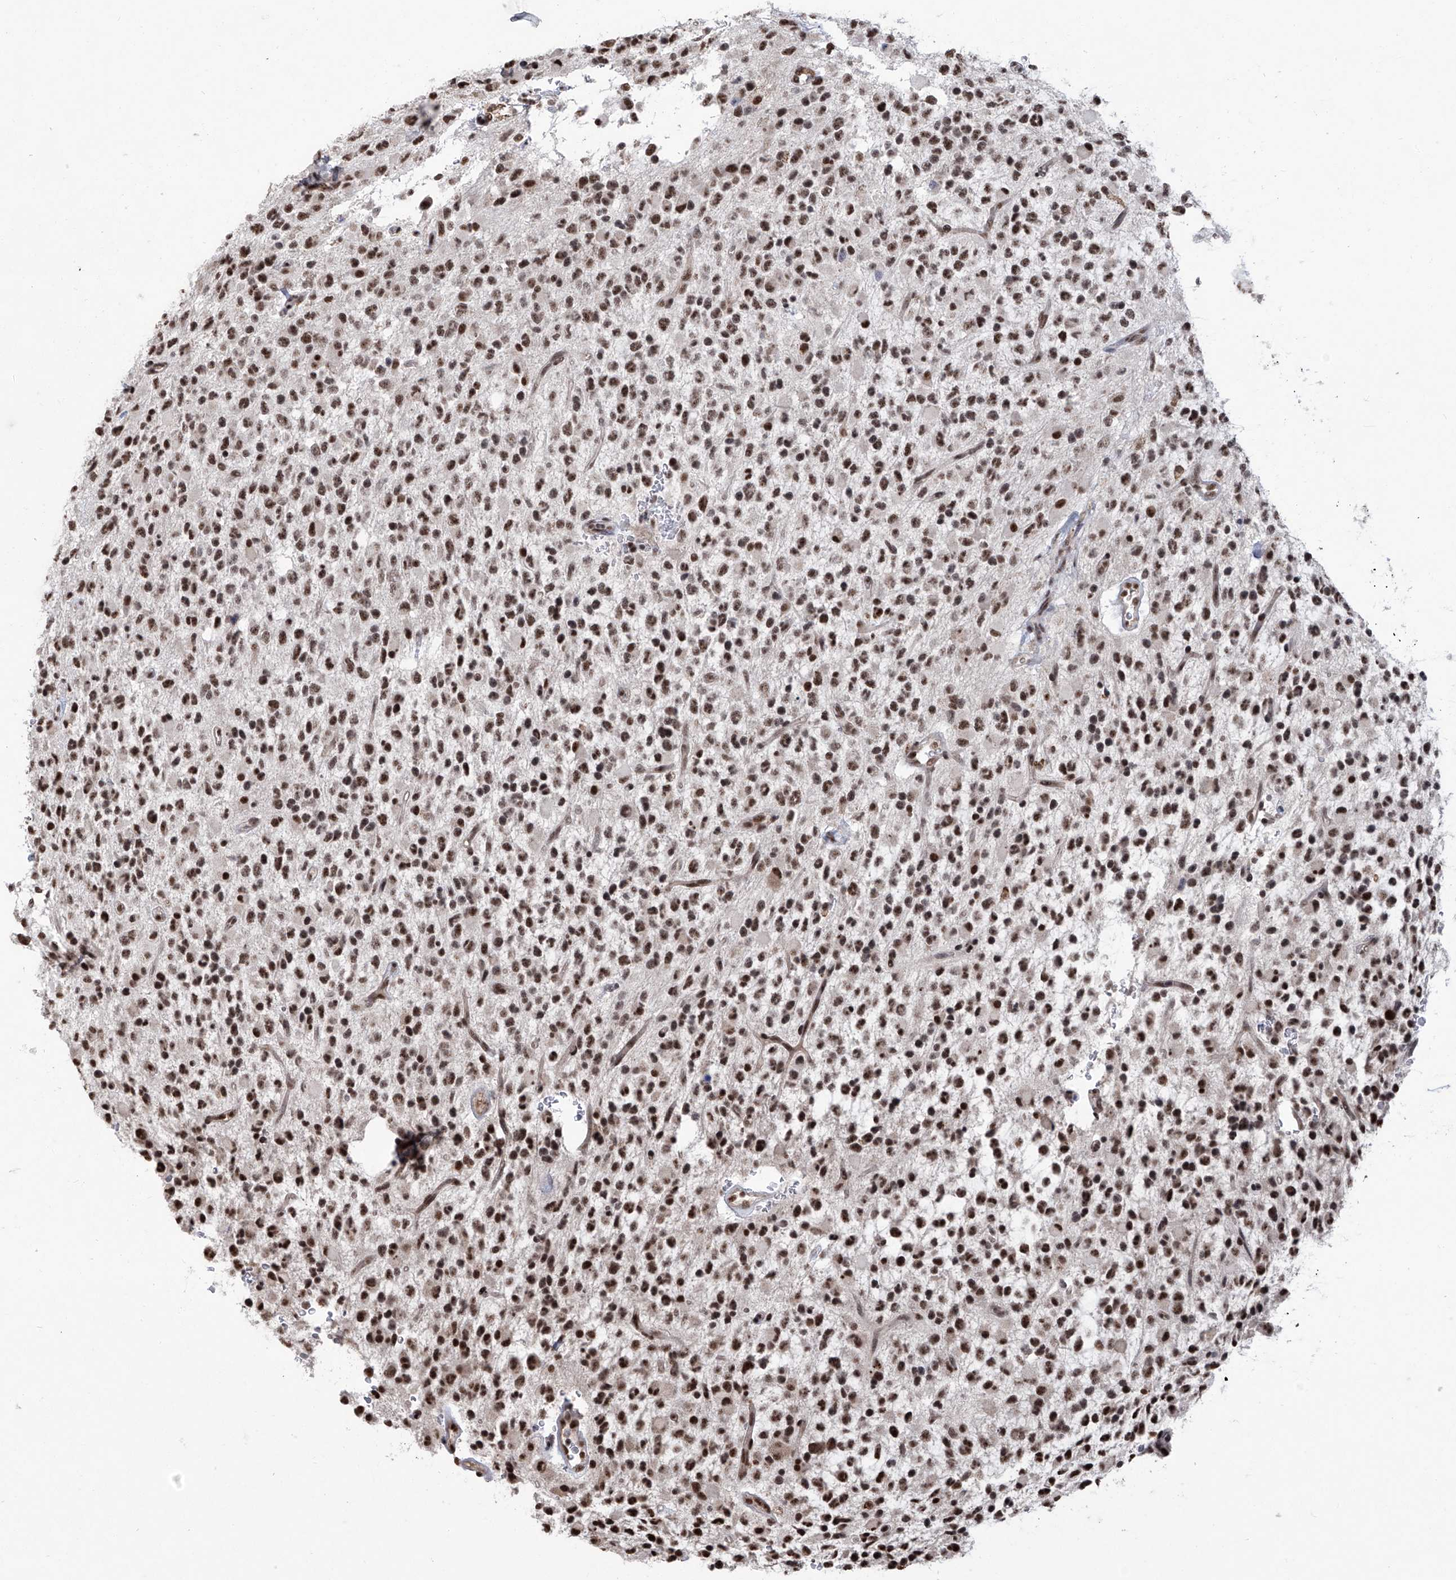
{"staining": {"intensity": "strong", "quantity": ">75%", "location": "nuclear"}, "tissue": "glioma", "cell_type": "Tumor cells", "image_type": "cancer", "snomed": [{"axis": "morphology", "description": "Glioma, malignant, High grade"}, {"axis": "topography", "description": "Brain"}], "caption": "Protein expression analysis of human glioma reveals strong nuclear positivity in approximately >75% of tumor cells. The protein is stained brown, and the nuclei are stained in blue (DAB (3,3'-diaminobenzidine) IHC with brightfield microscopy, high magnification).", "gene": "FBXL4", "patient": {"sex": "male", "age": 34}}